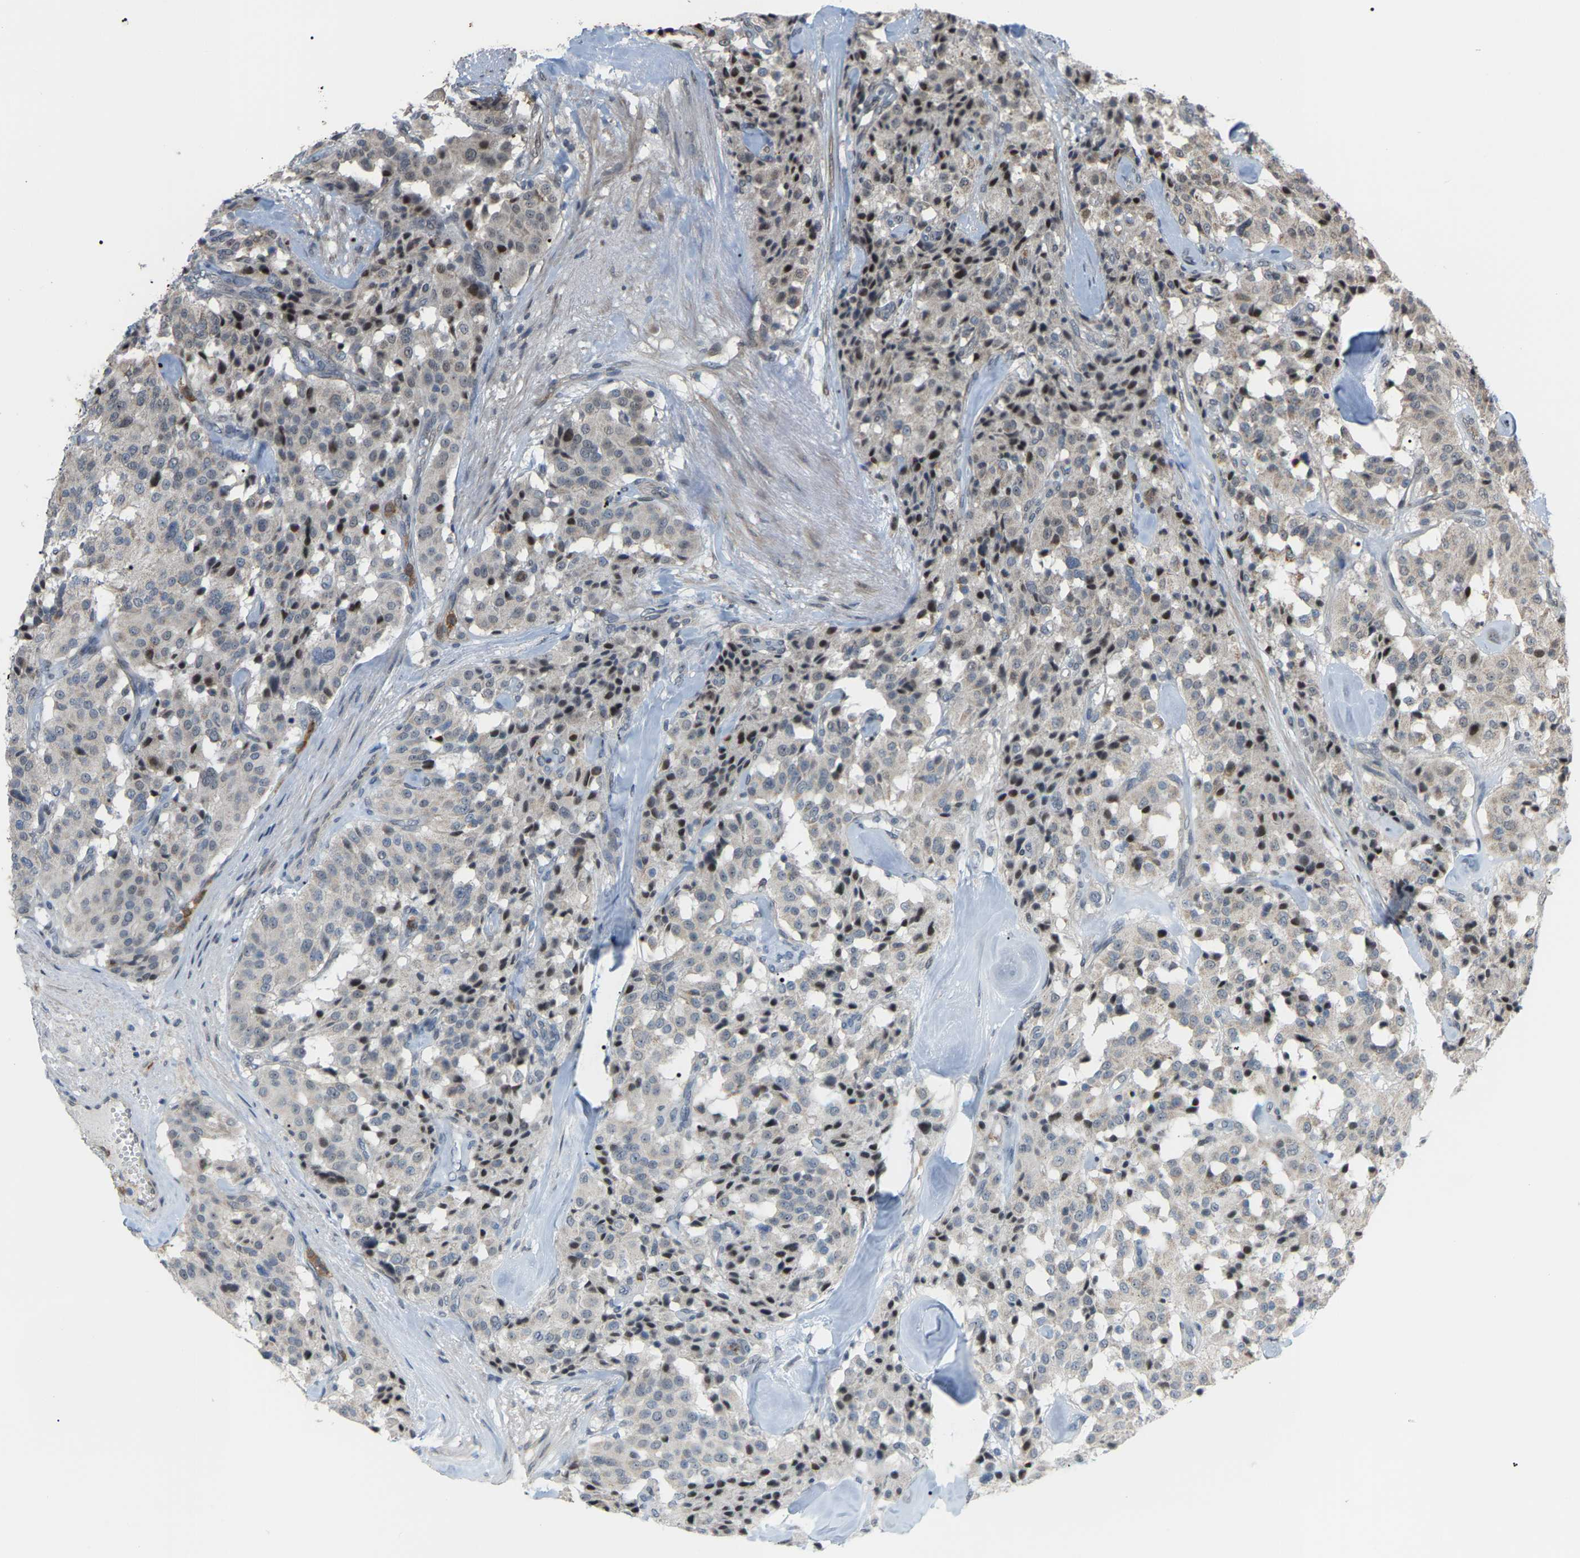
{"staining": {"intensity": "negative", "quantity": "none", "location": "none"}, "tissue": "carcinoid", "cell_type": "Tumor cells", "image_type": "cancer", "snomed": [{"axis": "morphology", "description": "Carcinoid, malignant, NOS"}, {"axis": "topography", "description": "Lung"}], "caption": "The histopathology image demonstrates no significant positivity in tumor cells of carcinoid (malignant).", "gene": "CROT", "patient": {"sex": "male", "age": 30}}